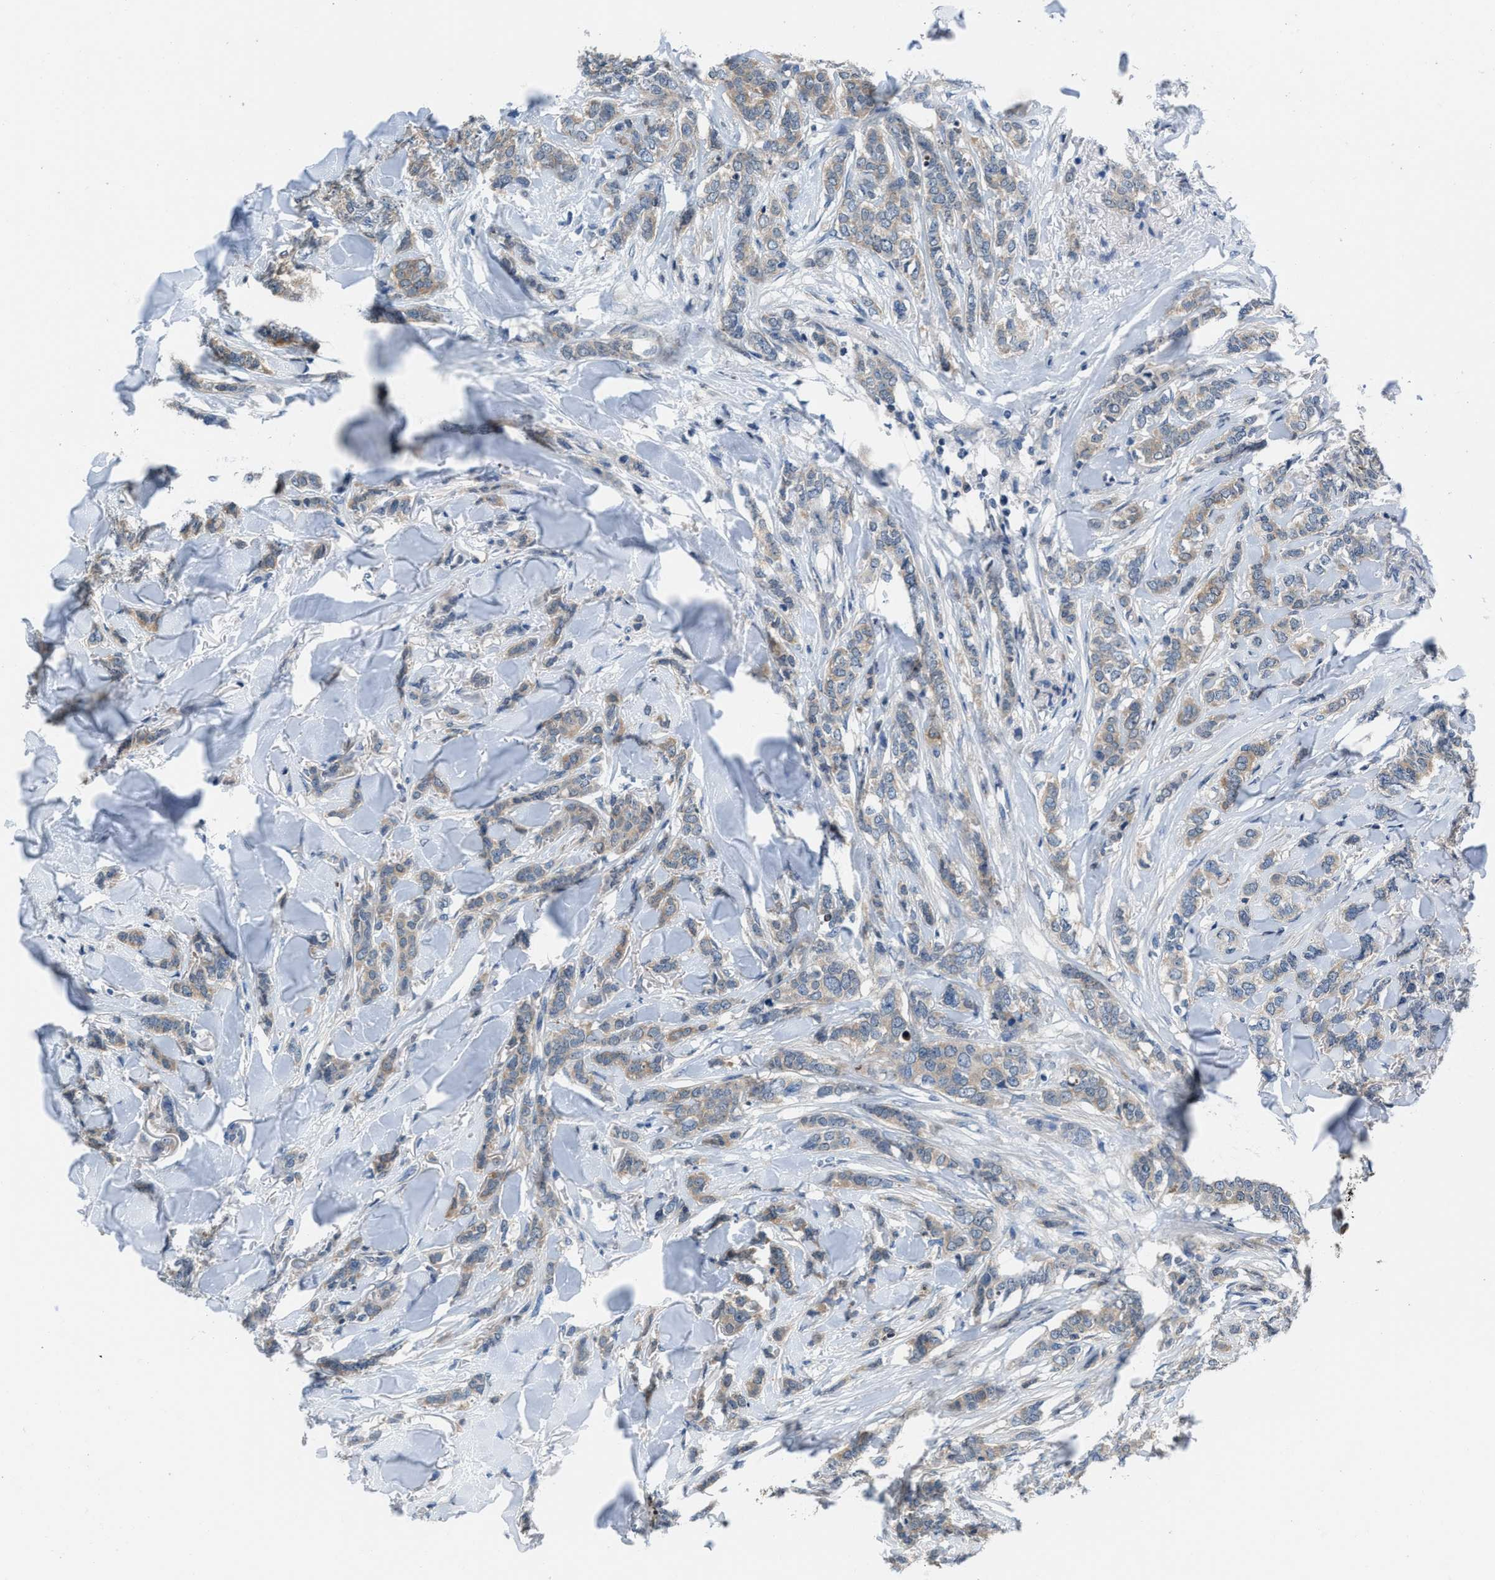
{"staining": {"intensity": "weak", "quantity": ">75%", "location": "cytoplasmic/membranous"}, "tissue": "breast cancer", "cell_type": "Tumor cells", "image_type": "cancer", "snomed": [{"axis": "morphology", "description": "Lobular carcinoma"}, {"axis": "topography", "description": "Skin"}, {"axis": "topography", "description": "Breast"}], "caption": "Immunohistochemical staining of human breast cancer shows weak cytoplasmic/membranous protein staining in about >75% of tumor cells.", "gene": "NUDT5", "patient": {"sex": "female", "age": 46}}